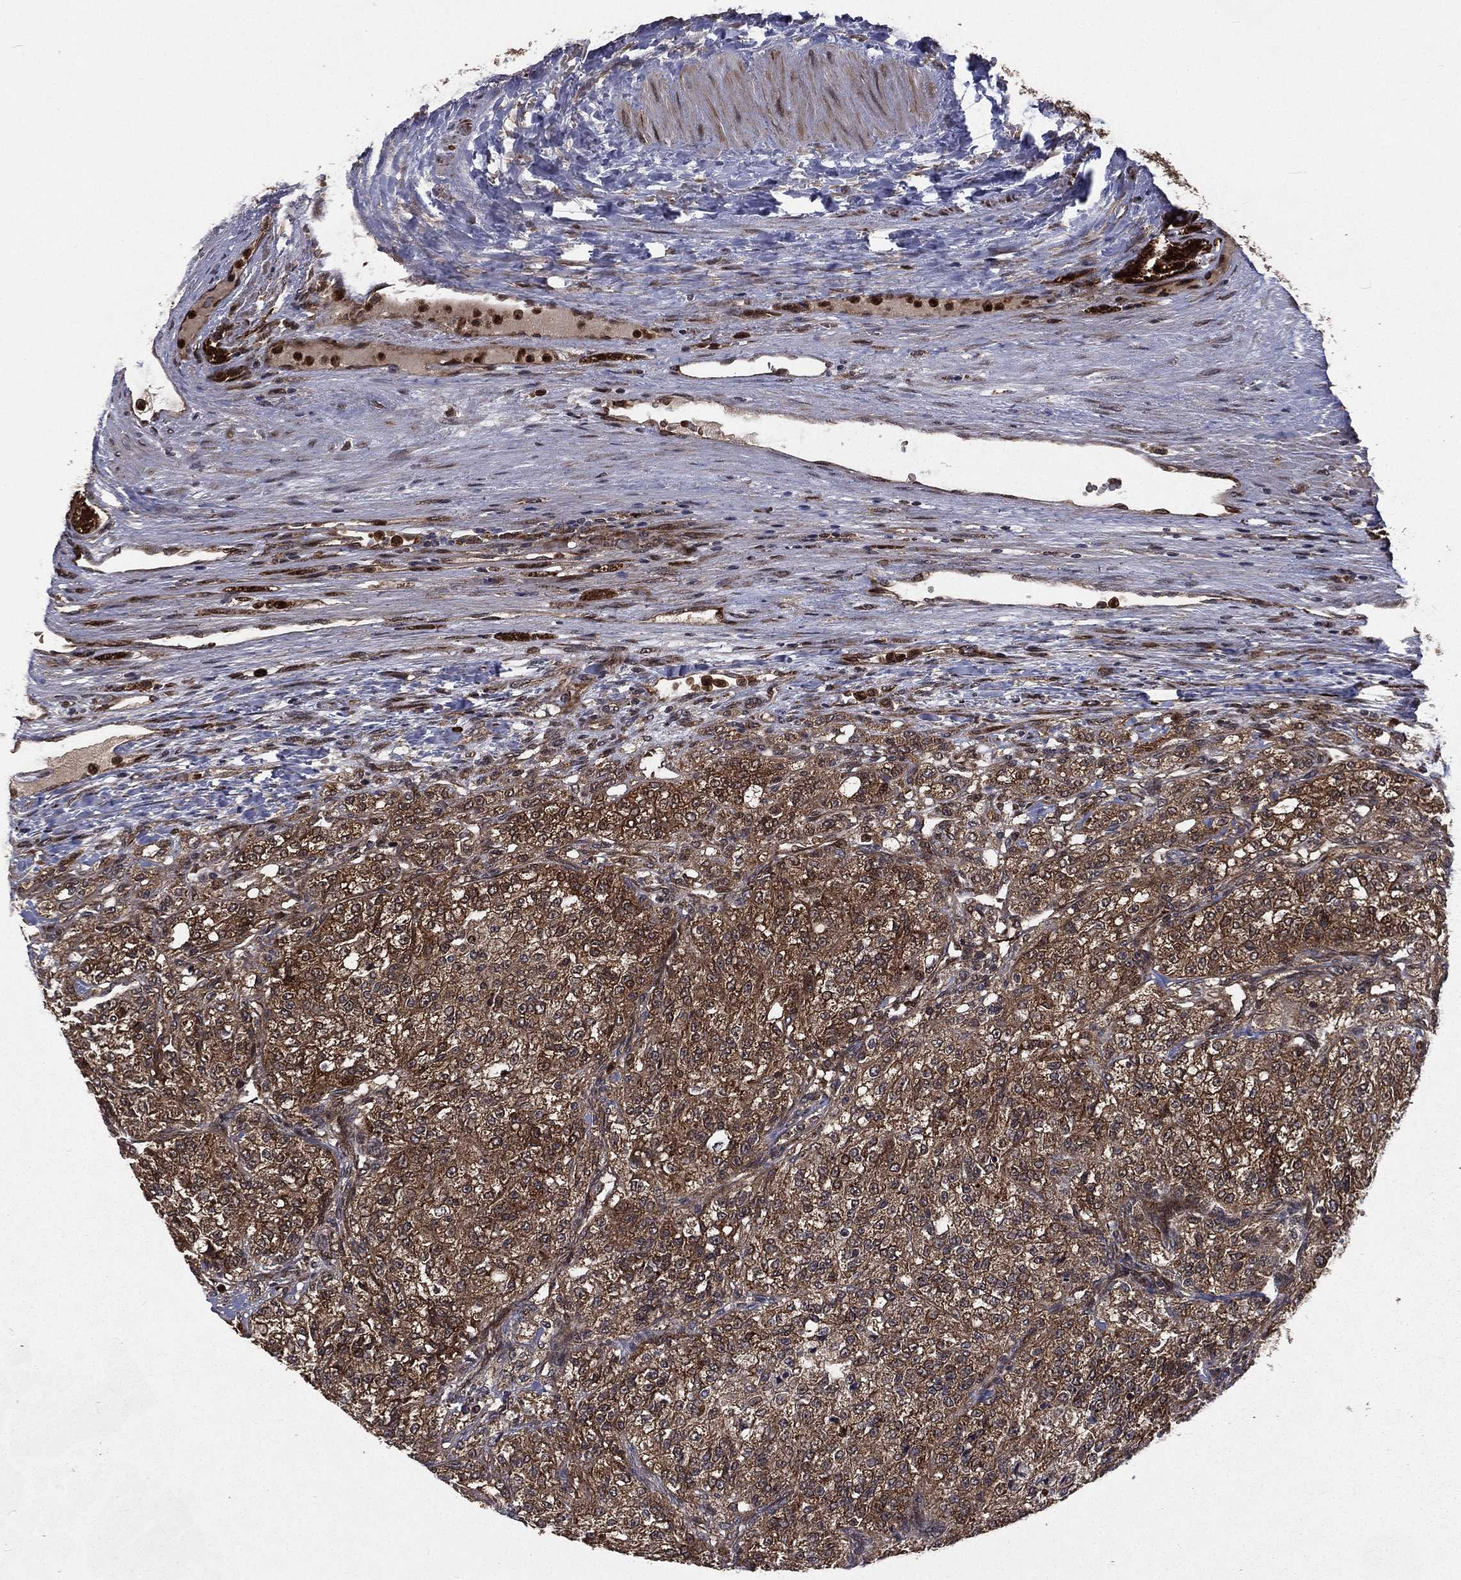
{"staining": {"intensity": "moderate", "quantity": ">75%", "location": "cytoplasmic/membranous"}, "tissue": "renal cancer", "cell_type": "Tumor cells", "image_type": "cancer", "snomed": [{"axis": "morphology", "description": "Adenocarcinoma, NOS"}, {"axis": "topography", "description": "Kidney"}], "caption": "This is an image of immunohistochemistry staining of renal cancer, which shows moderate positivity in the cytoplasmic/membranous of tumor cells.", "gene": "LENG8", "patient": {"sex": "female", "age": 63}}